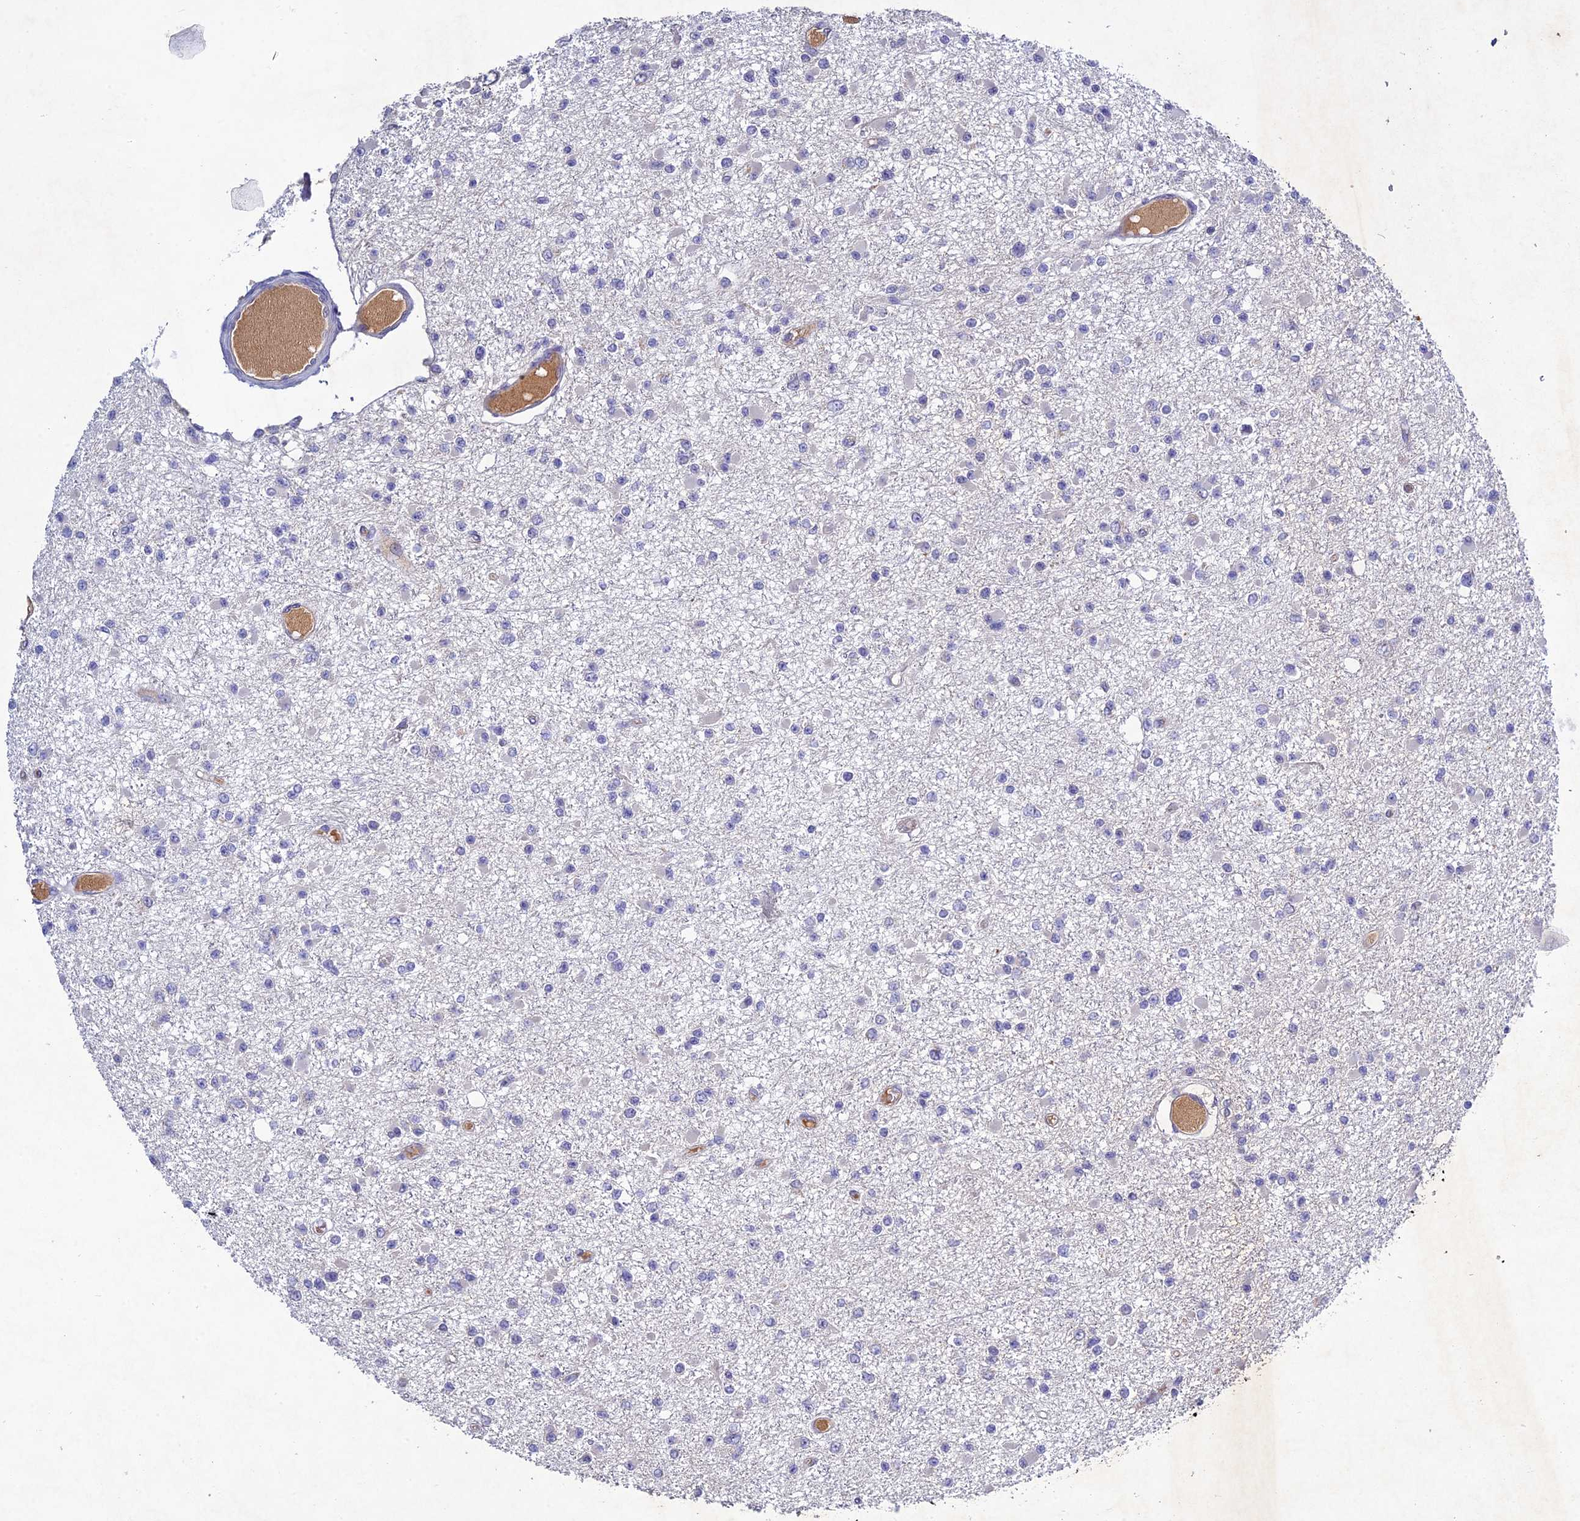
{"staining": {"intensity": "negative", "quantity": "none", "location": "none"}, "tissue": "glioma", "cell_type": "Tumor cells", "image_type": "cancer", "snomed": [{"axis": "morphology", "description": "Glioma, malignant, Low grade"}, {"axis": "topography", "description": "Brain"}], "caption": "There is no significant expression in tumor cells of low-grade glioma (malignant).", "gene": "CHST5", "patient": {"sex": "female", "age": 22}}